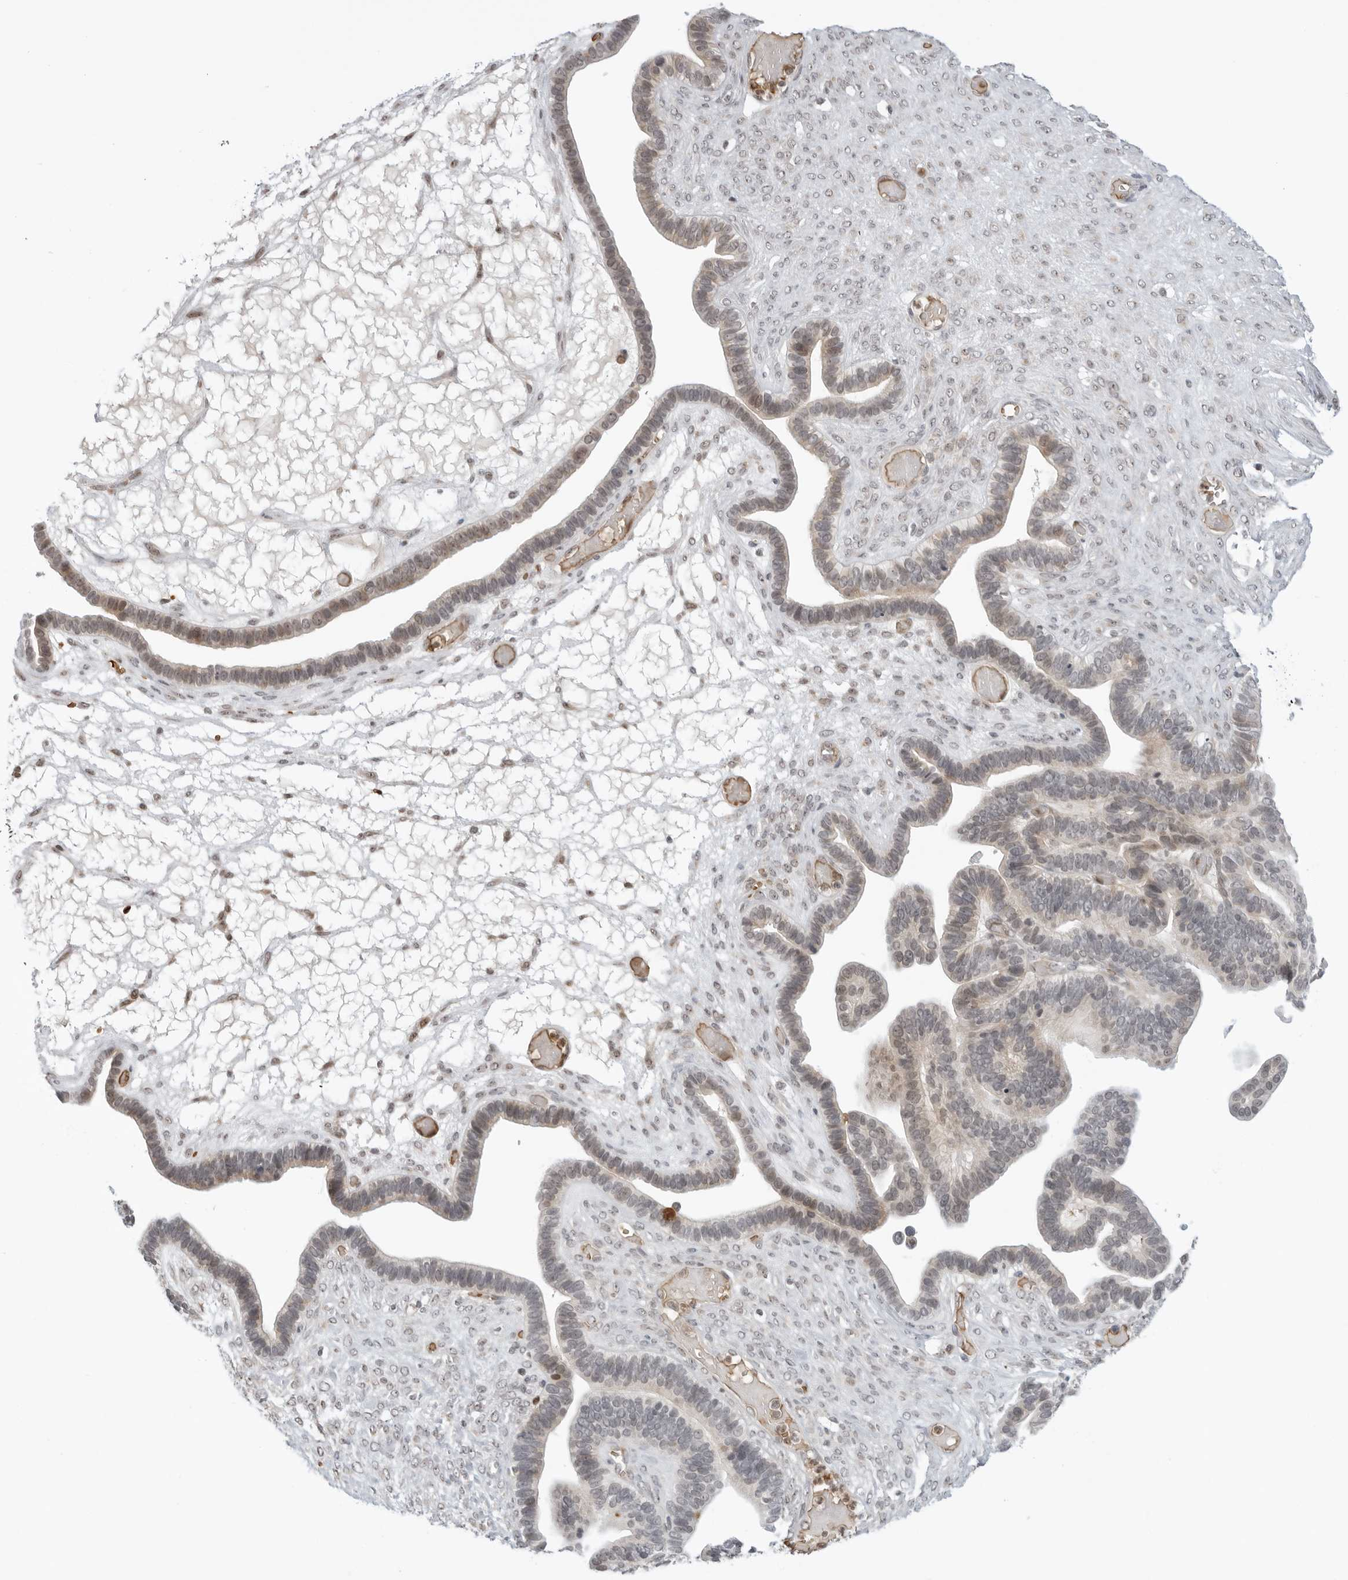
{"staining": {"intensity": "weak", "quantity": "25%-75%", "location": "cytoplasmic/membranous,nuclear"}, "tissue": "ovarian cancer", "cell_type": "Tumor cells", "image_type": "cancer", "snomed": [{"axis": "morphology", "description": "Cystadenocarcinoma, serous, NOS"}, {"axis": "topography", "description": "Ovary"}], "caption": "A brown stain labels weak cytoplasmic/membranous and nuclear expression of a protein in ovarian cancer tumor cells.", "gene": "SUGCT", "patient": {"sex": "female", "age": 56}}